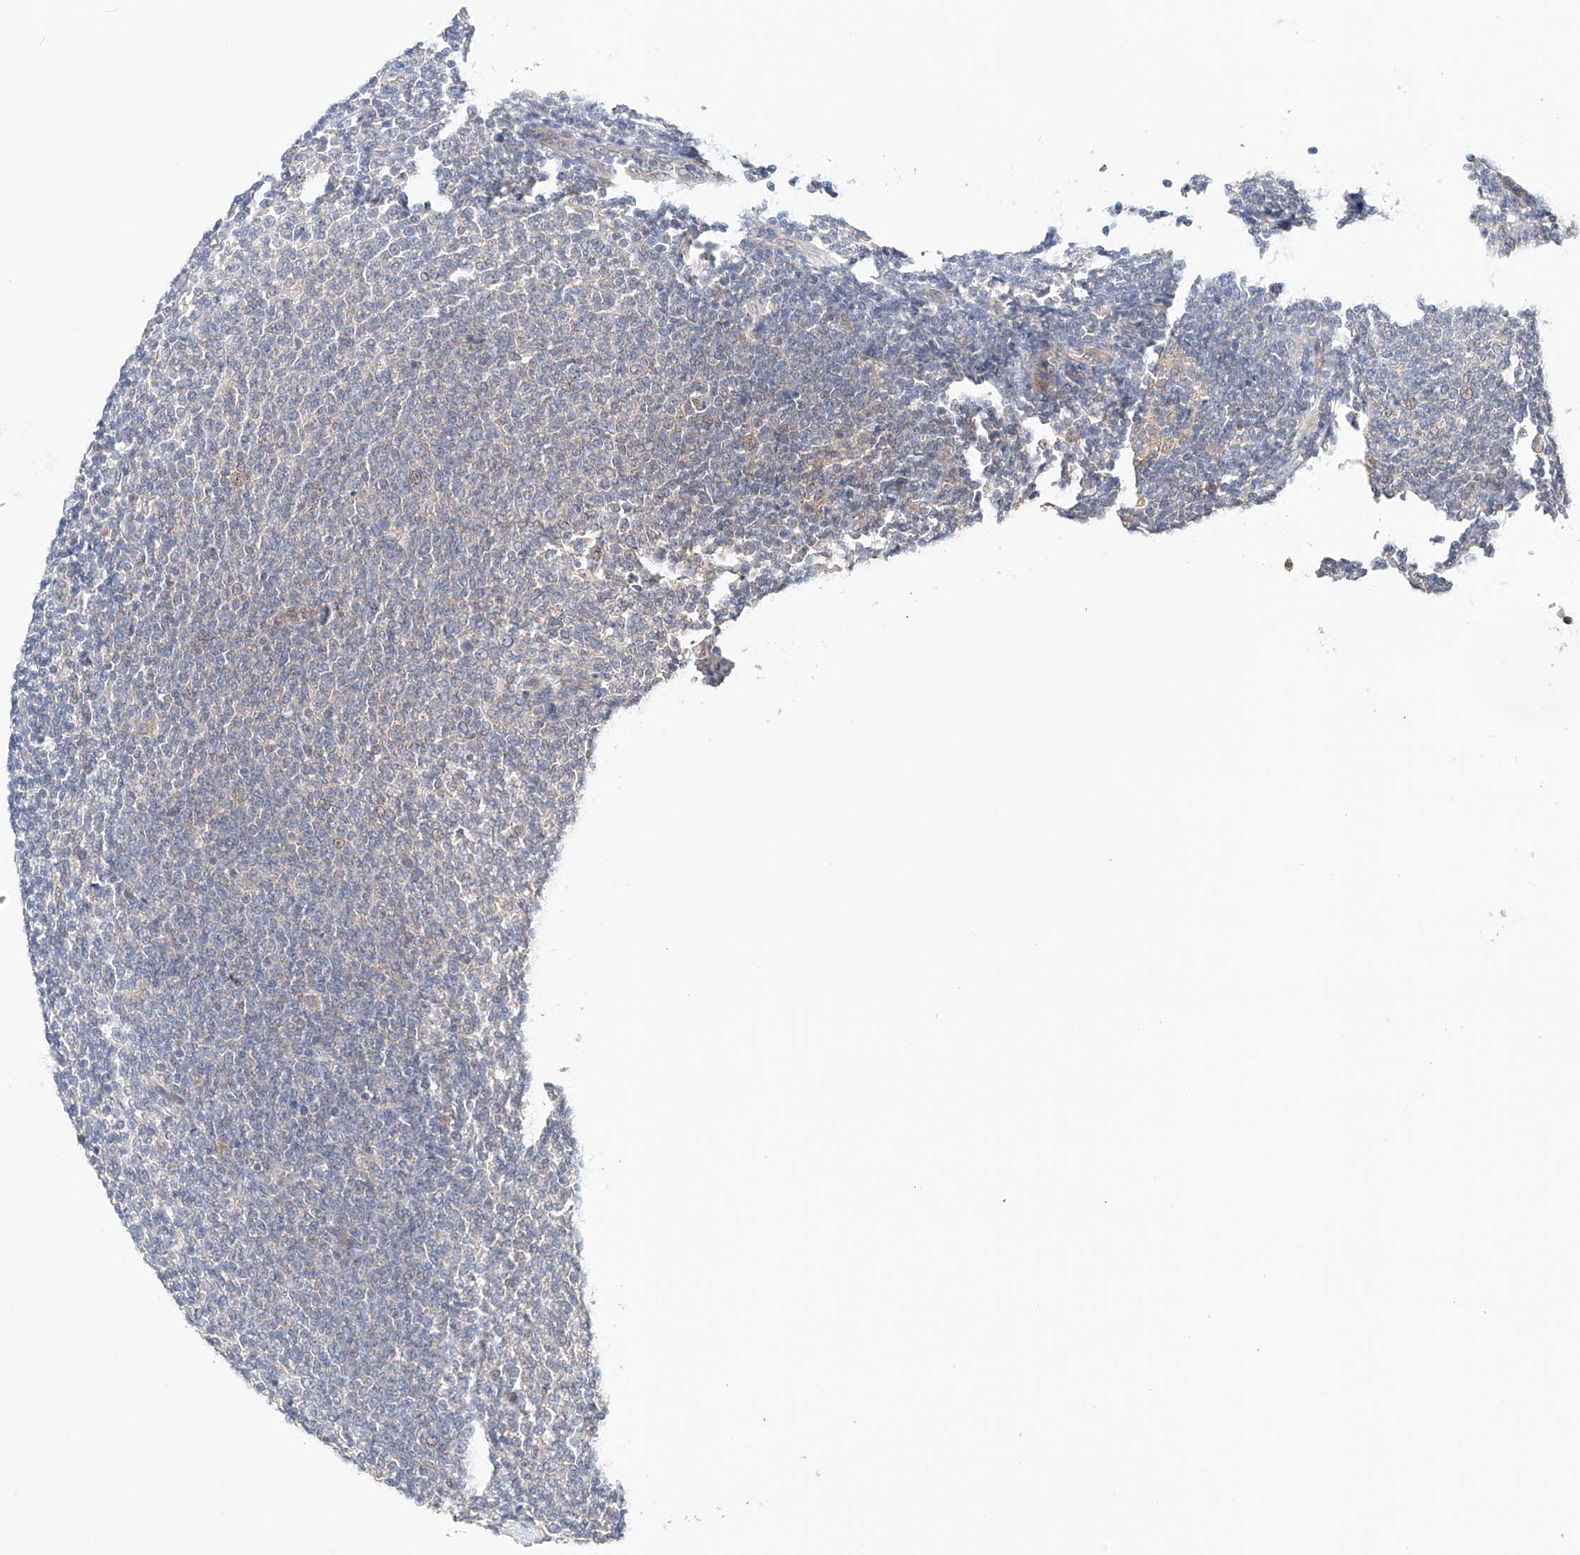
{"staining": {"intensity": "negative", "quantity": "none", "location": "none"}, "tissue": "lymphoma", "cell_type": "Tumor cells", "image_type": "cancer", "snomed": [{"axis": "morphology", "description": "Malignant lymphoma, non-Hodgkin's type, Low grade"}, {"axis": "topography", "description": "Lymph node"}], "caption": "The immunohistochemistry (IHC) histopathology image has no significant positivity in tumor cells of malignant lymphoma, non-Hodgkin's type (low-grade) tissue.", "gene": "ZFHX2", "patient": {"sex": "male", "age": 66}}